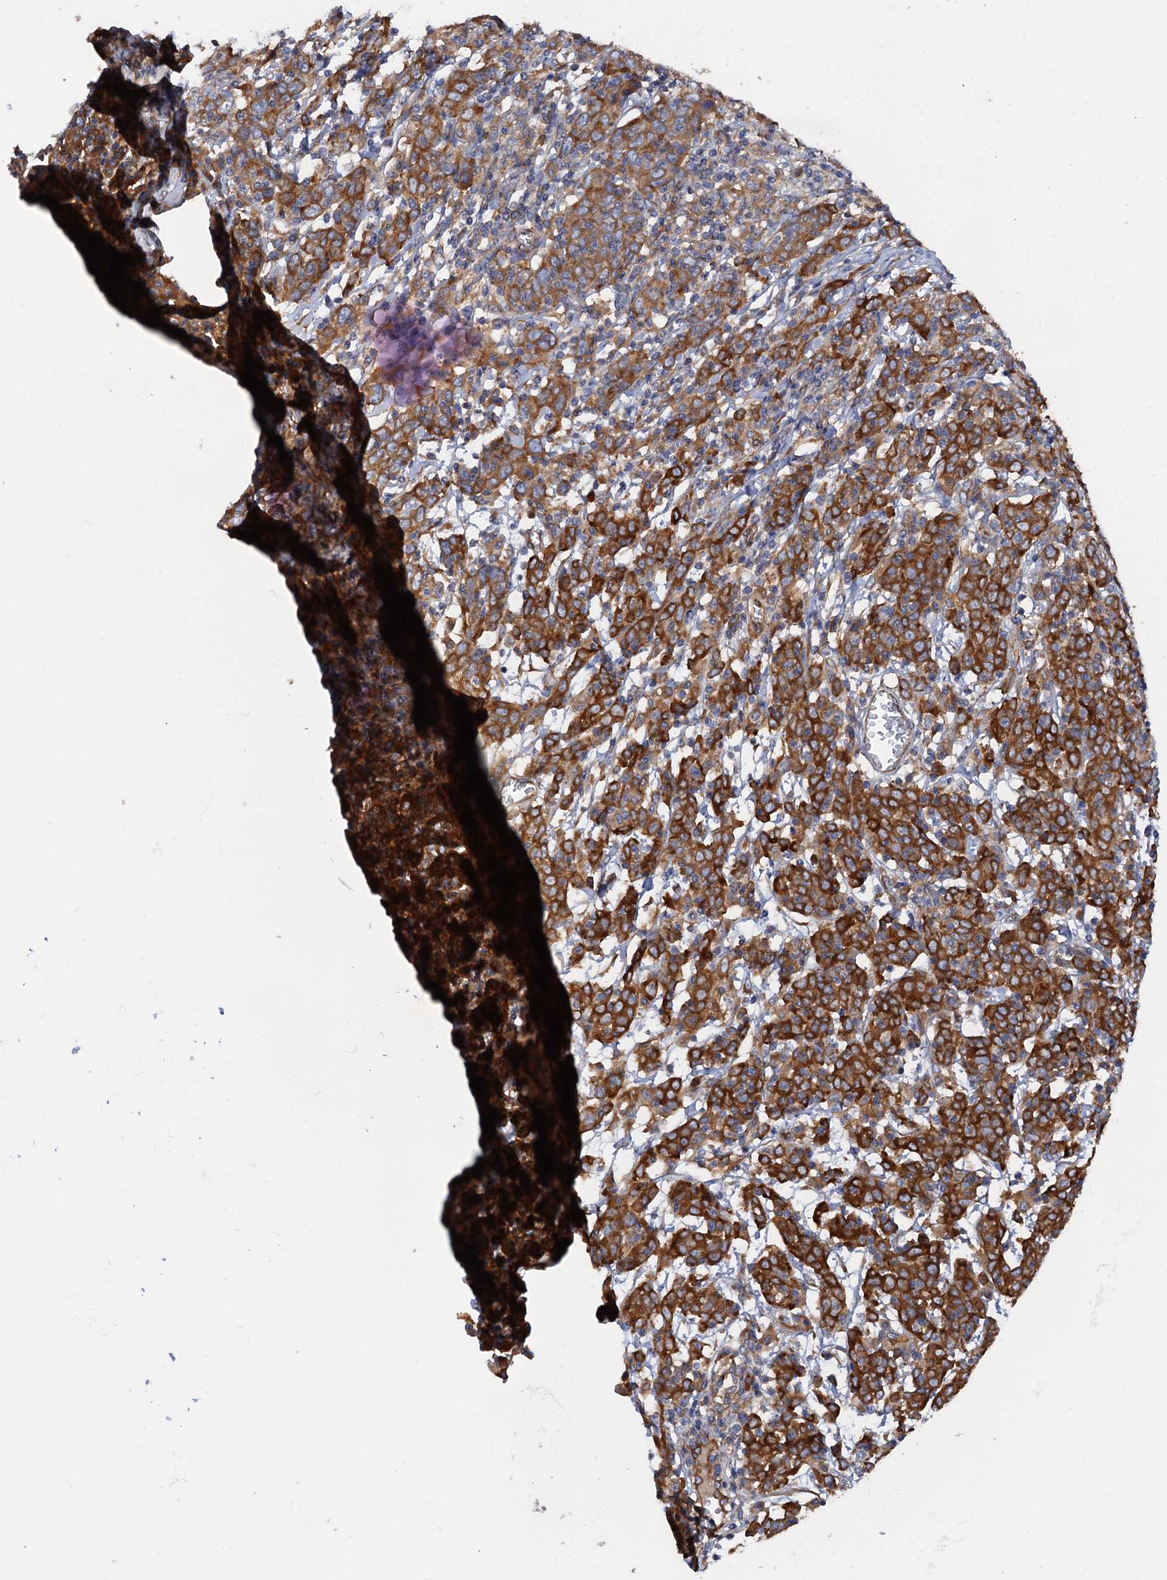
{"staining": {"intensity": "strong", "quantity": ">75%", "location": "cytoplasmic/membranous"}, "tissue": "cervical cancer", "cell_type": "Tumor cells", "image_type": "cancer", "snomed": [{"axis": "morphology", "description": "Squamous cell carcinoma, NOS"}, {"axis": "topography", "description": "Cervix"}], "caption": "Approximately >75% of tumor cells in cervical squamous cell carcinoma display strong cytoplasmic/membranous protein positivity as visualized by brown immunohistochemical staining.", "gene": "MRPL48", "patient": {"sex": "female", "age": 67}}